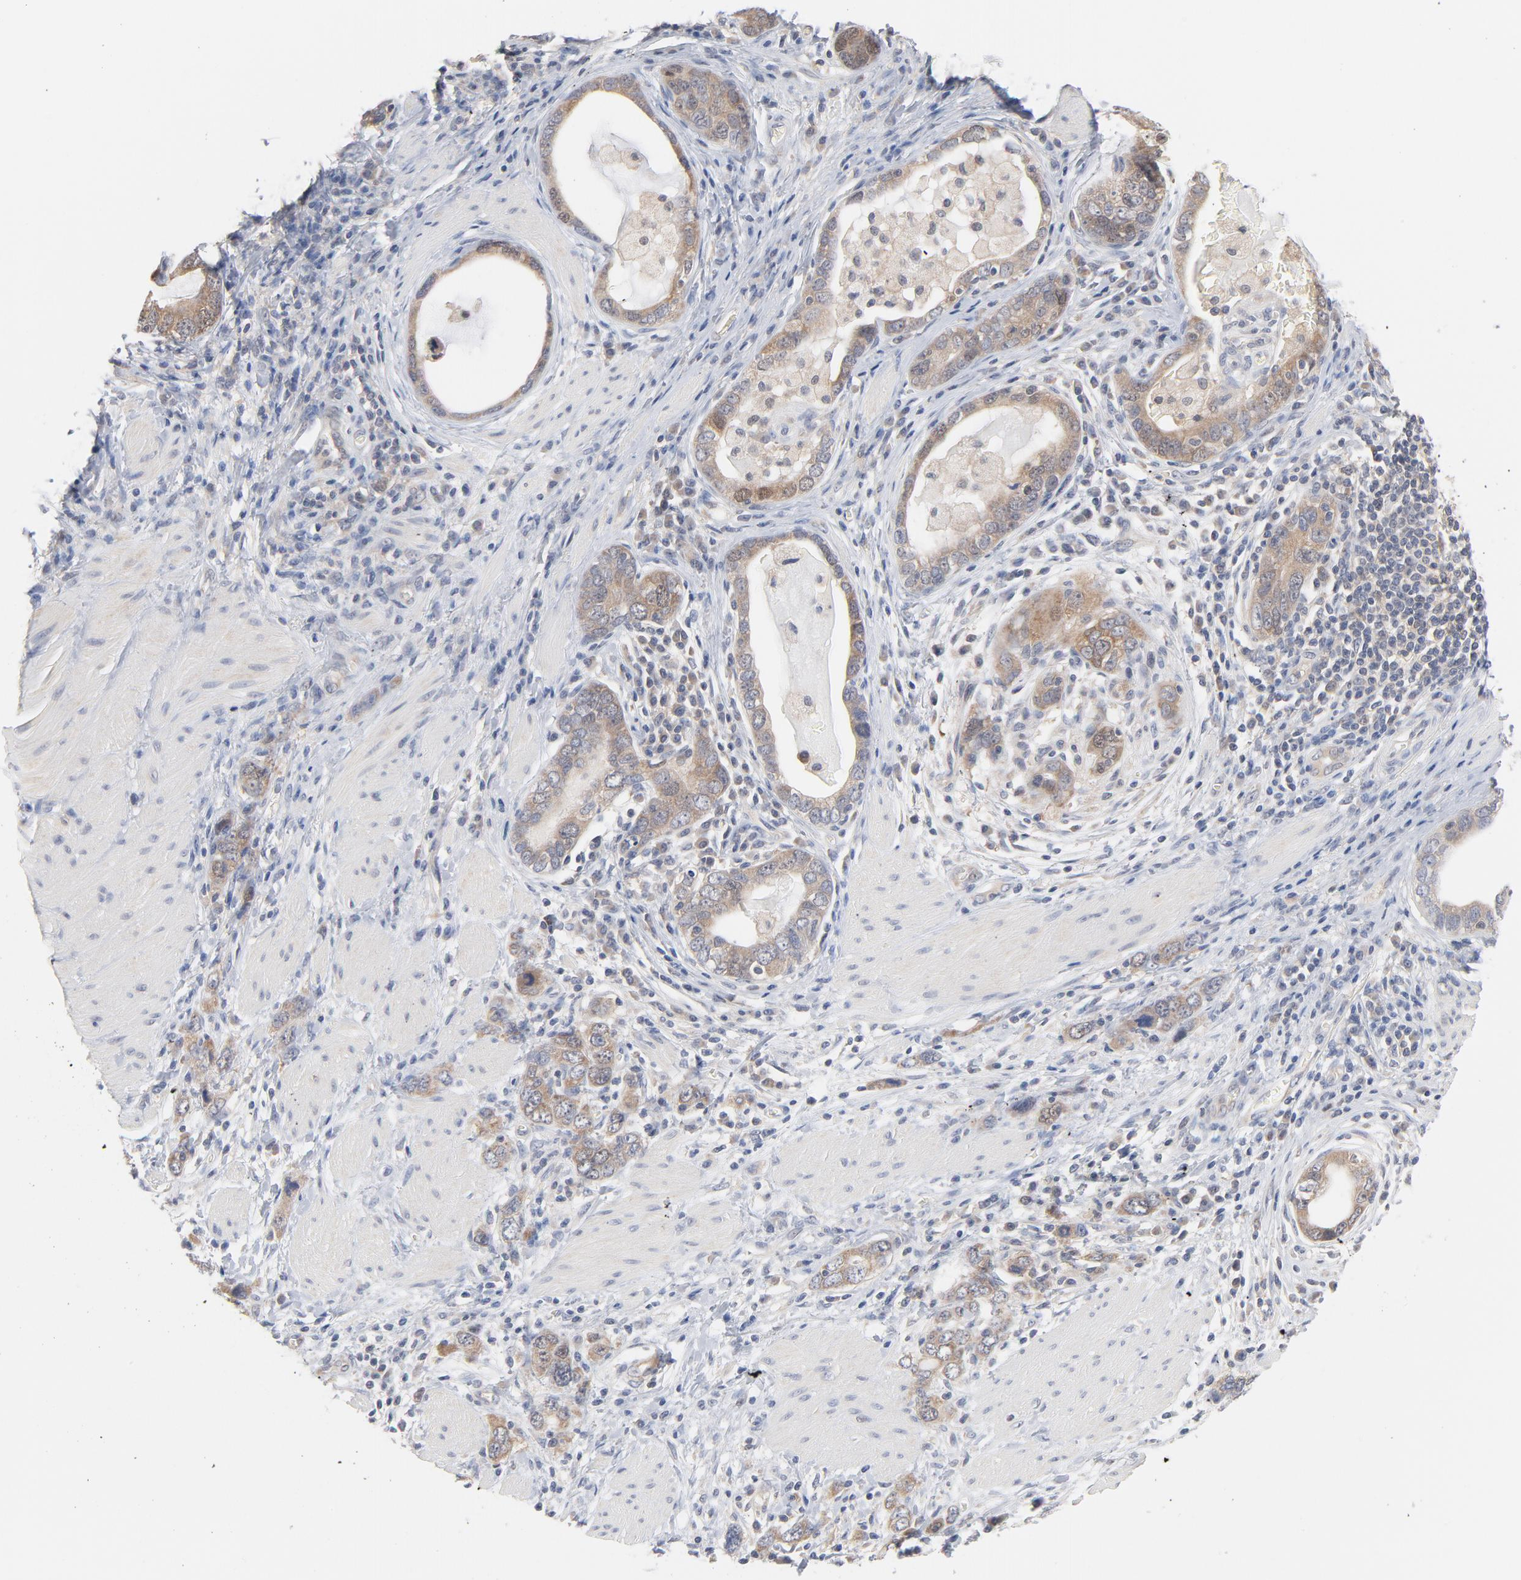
{"staining": {"intensity": "weak", "quantity": "25%-75%", "location": "cytoplasmic/membranous"}, "tissue": "stomach cancer", "cell_type": "Tumor cells", "image_type": "cancer", "snomed": [{"axis": "morphology", "description": "Adenocarcinoma, NOS"}, {"axis": "topography", "description": "Stomach, lower"}], "caption": "Immunohistochemistry photomicrograph of neoplastic tissue: human stomach adenocarcinoma stained using immunohistochemistry shows low levels of weak protein expression localized specifically in the cytoplasmic/membranous of tumor cells, appearing as a cytoplasmic/membranous brown color.", "gene": "UBL4A", "patient": {"sex": "female", "age": 93}}